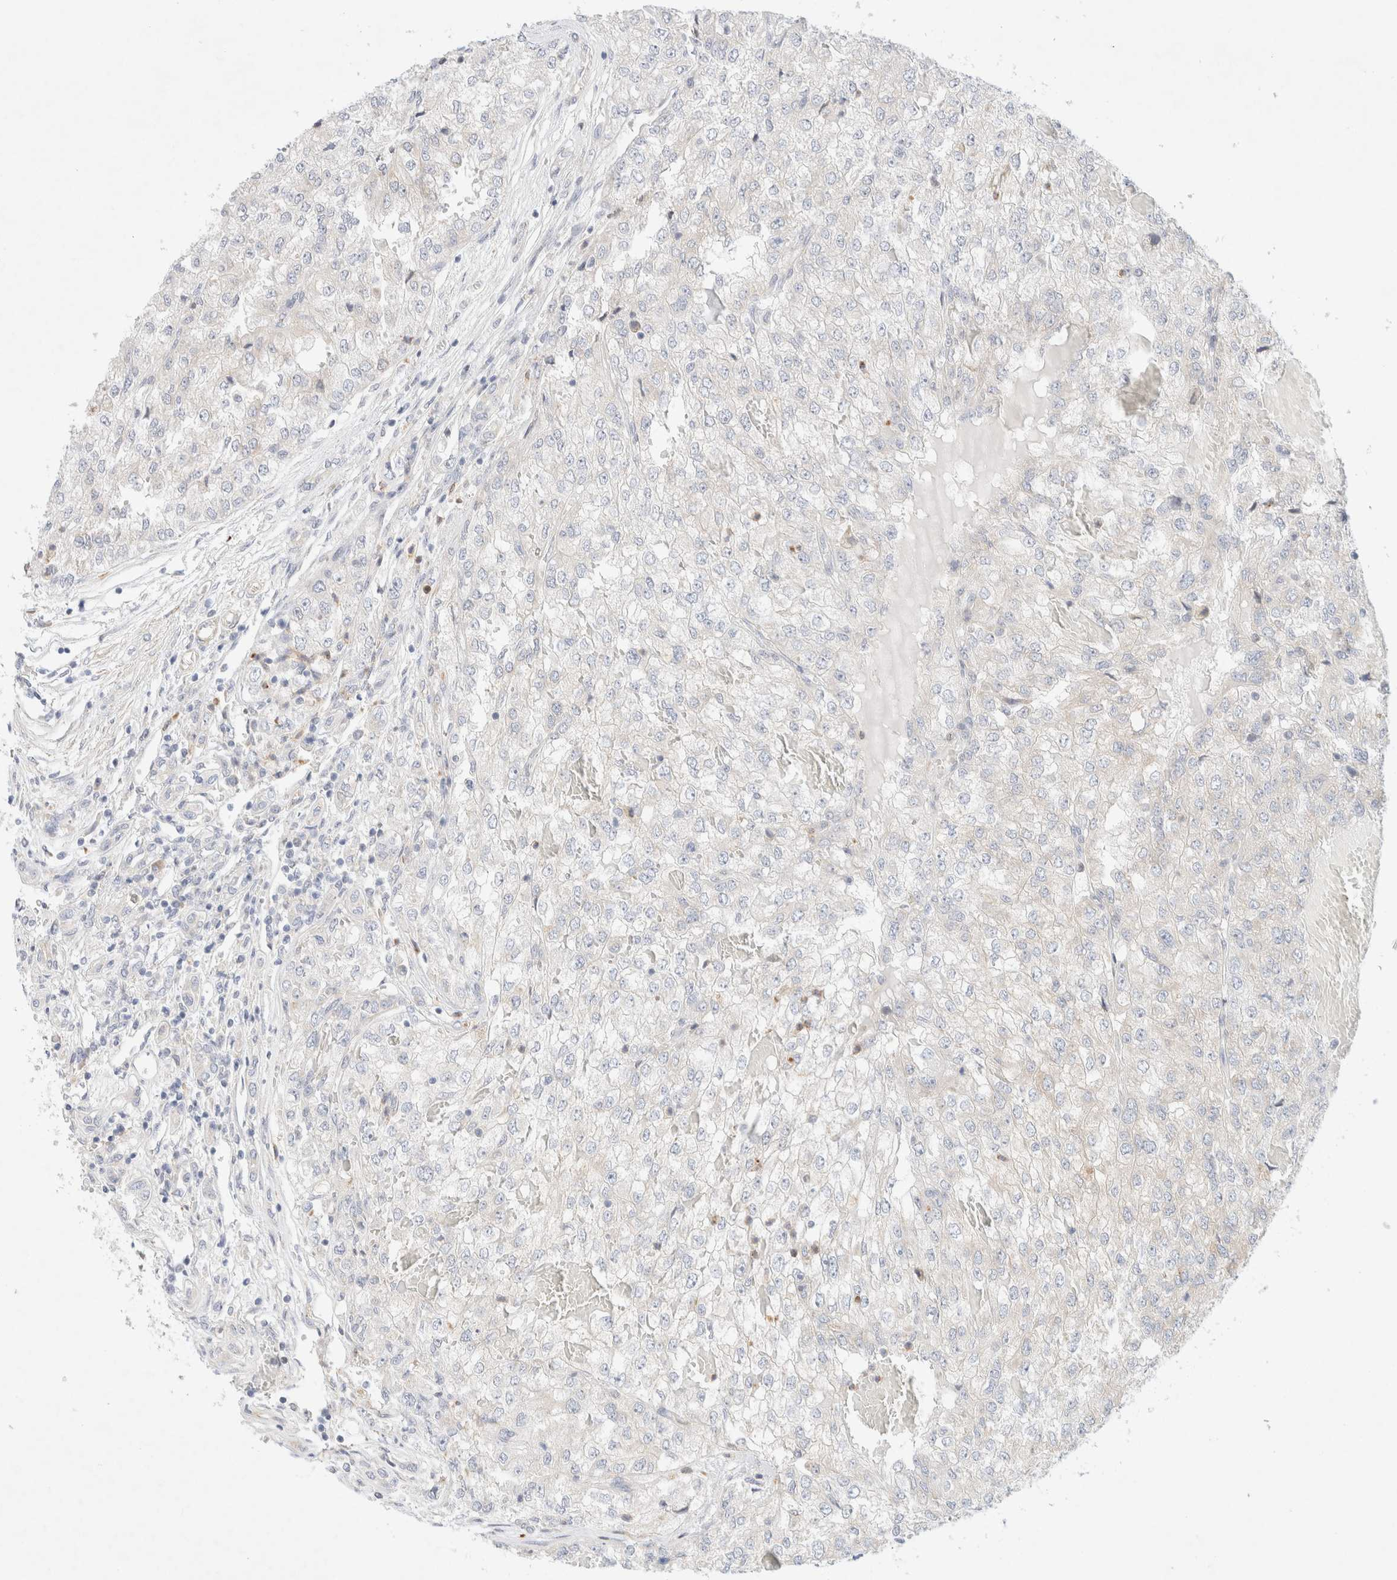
{"staining": {"intensity": "negative", "quantity": "none", "location": "none"}, "tissue": "renal cancer", "cell_type": "Tumor cells", "image_type": "cancer", "snomed": [{"axis": "morphology", "description": "Adenocarcinoma, NOS"}, {"axis": "topography", "description": "Kidney"}], "caption": "Human renal cancer stained for a protein using immunohistochemistry displays no positivity in tumor cells.", "gene": "SLC25A48", "patient": {"sex": "female", "age": 54}}